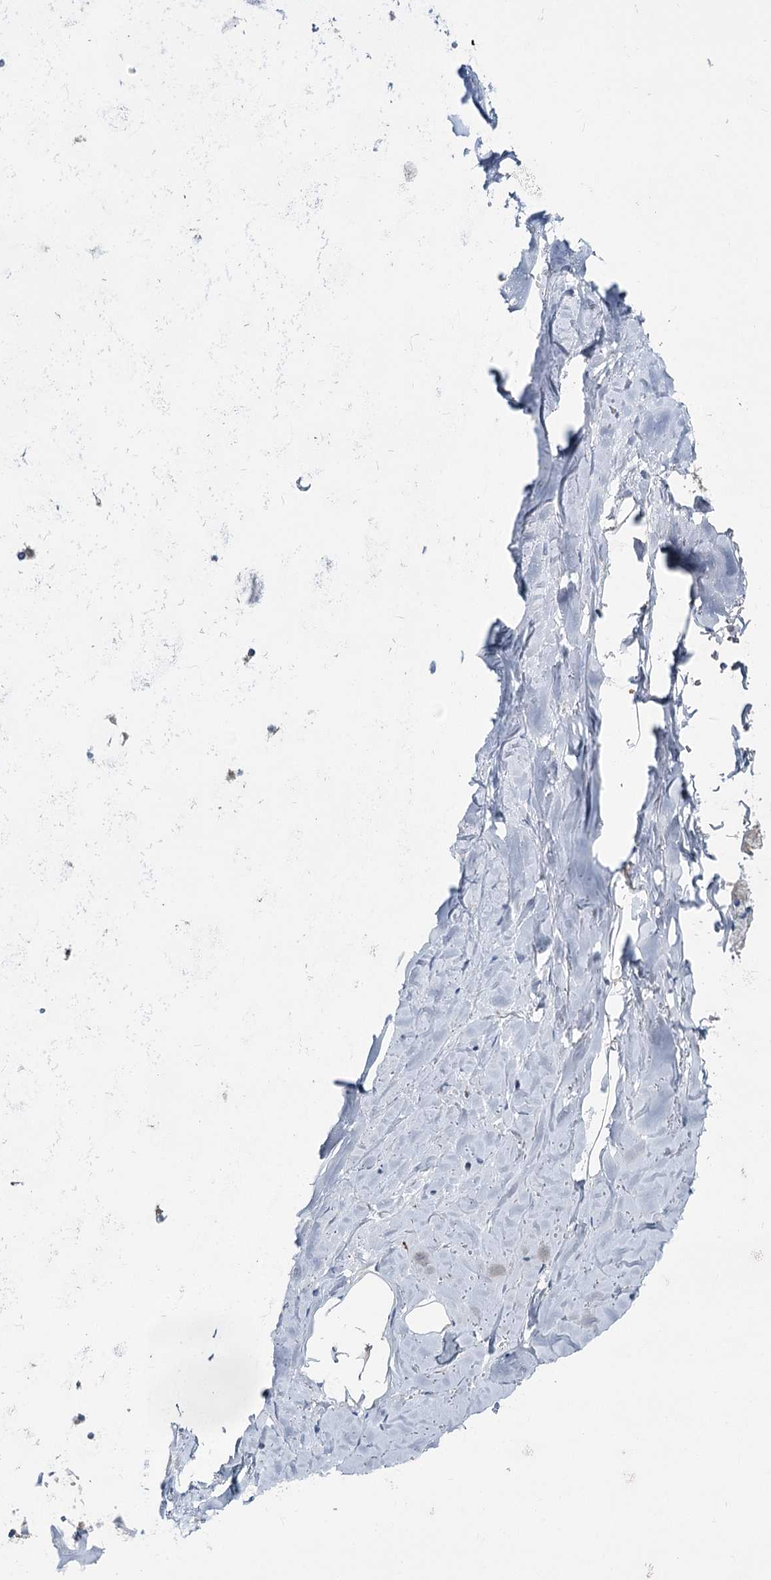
{"staining": {"intensity": "negative", "quantity": "none", "location": "none"}, "tissue": "adipose tissue", "cell_type": "Adipocytes", "image_type": "normal", "snomed": [{"axis": "morphology", "description": "Normal tissue, NOS"}, {"axis": "topography", "description": "Lymph node"}, {"axis": "topography", "description": "Bronchus"}], "caption": "A histopathology image of adipose tissue stained for a protein exhibits no brown staining in adipocytes. The staining is performed using DAB brown chromogen with nuclei counter-stained in using hematoxylin.", "gene": "ANKRD16", "patient": {"sex": "male", "age": 63}}